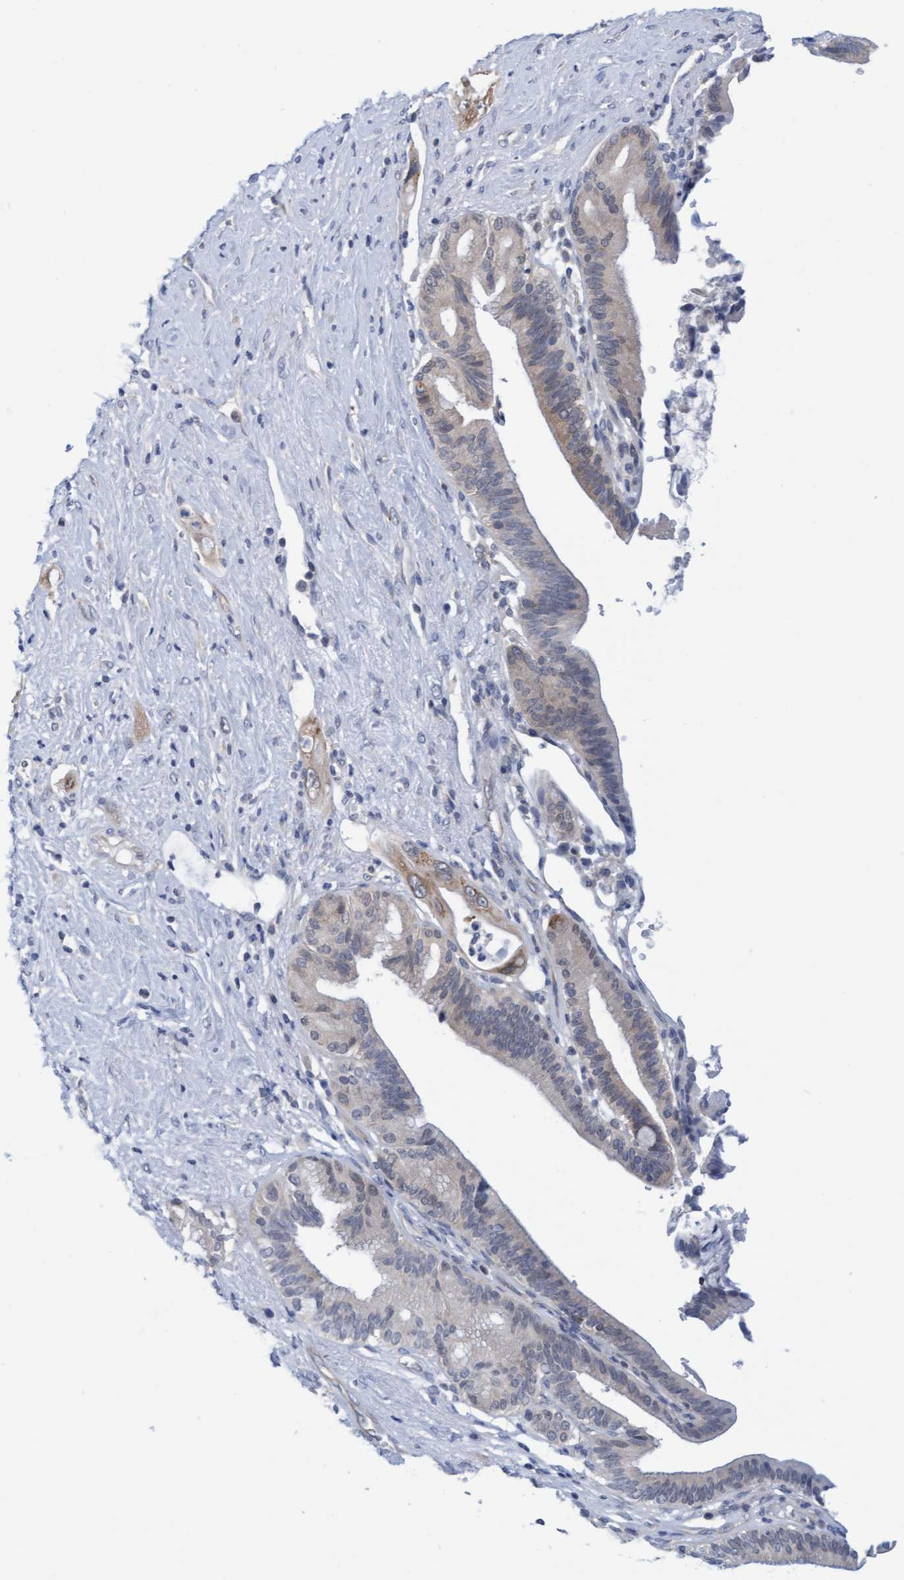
{"staining": {"intensity": "weak", "quantity": "25%-75%", "location": "cytoplasmic/membranous"}, "tissue": "pancreatic cancer", "cell_type": "Tumor cells", "image_type": "cancer", "snomed": [{"axis": "morphology", "description": "Adenocarcinoma, NOS"}, {"axis": "topography", "description": "Pancreas"}], "caption": "A brown stain labels weak cytoplasmic/membranous positivity of a protein in human pancreatic adenocarcinoma tumor cells.", "gene": "AMZ2", "patient": {"sex": "male", "age": 59}}